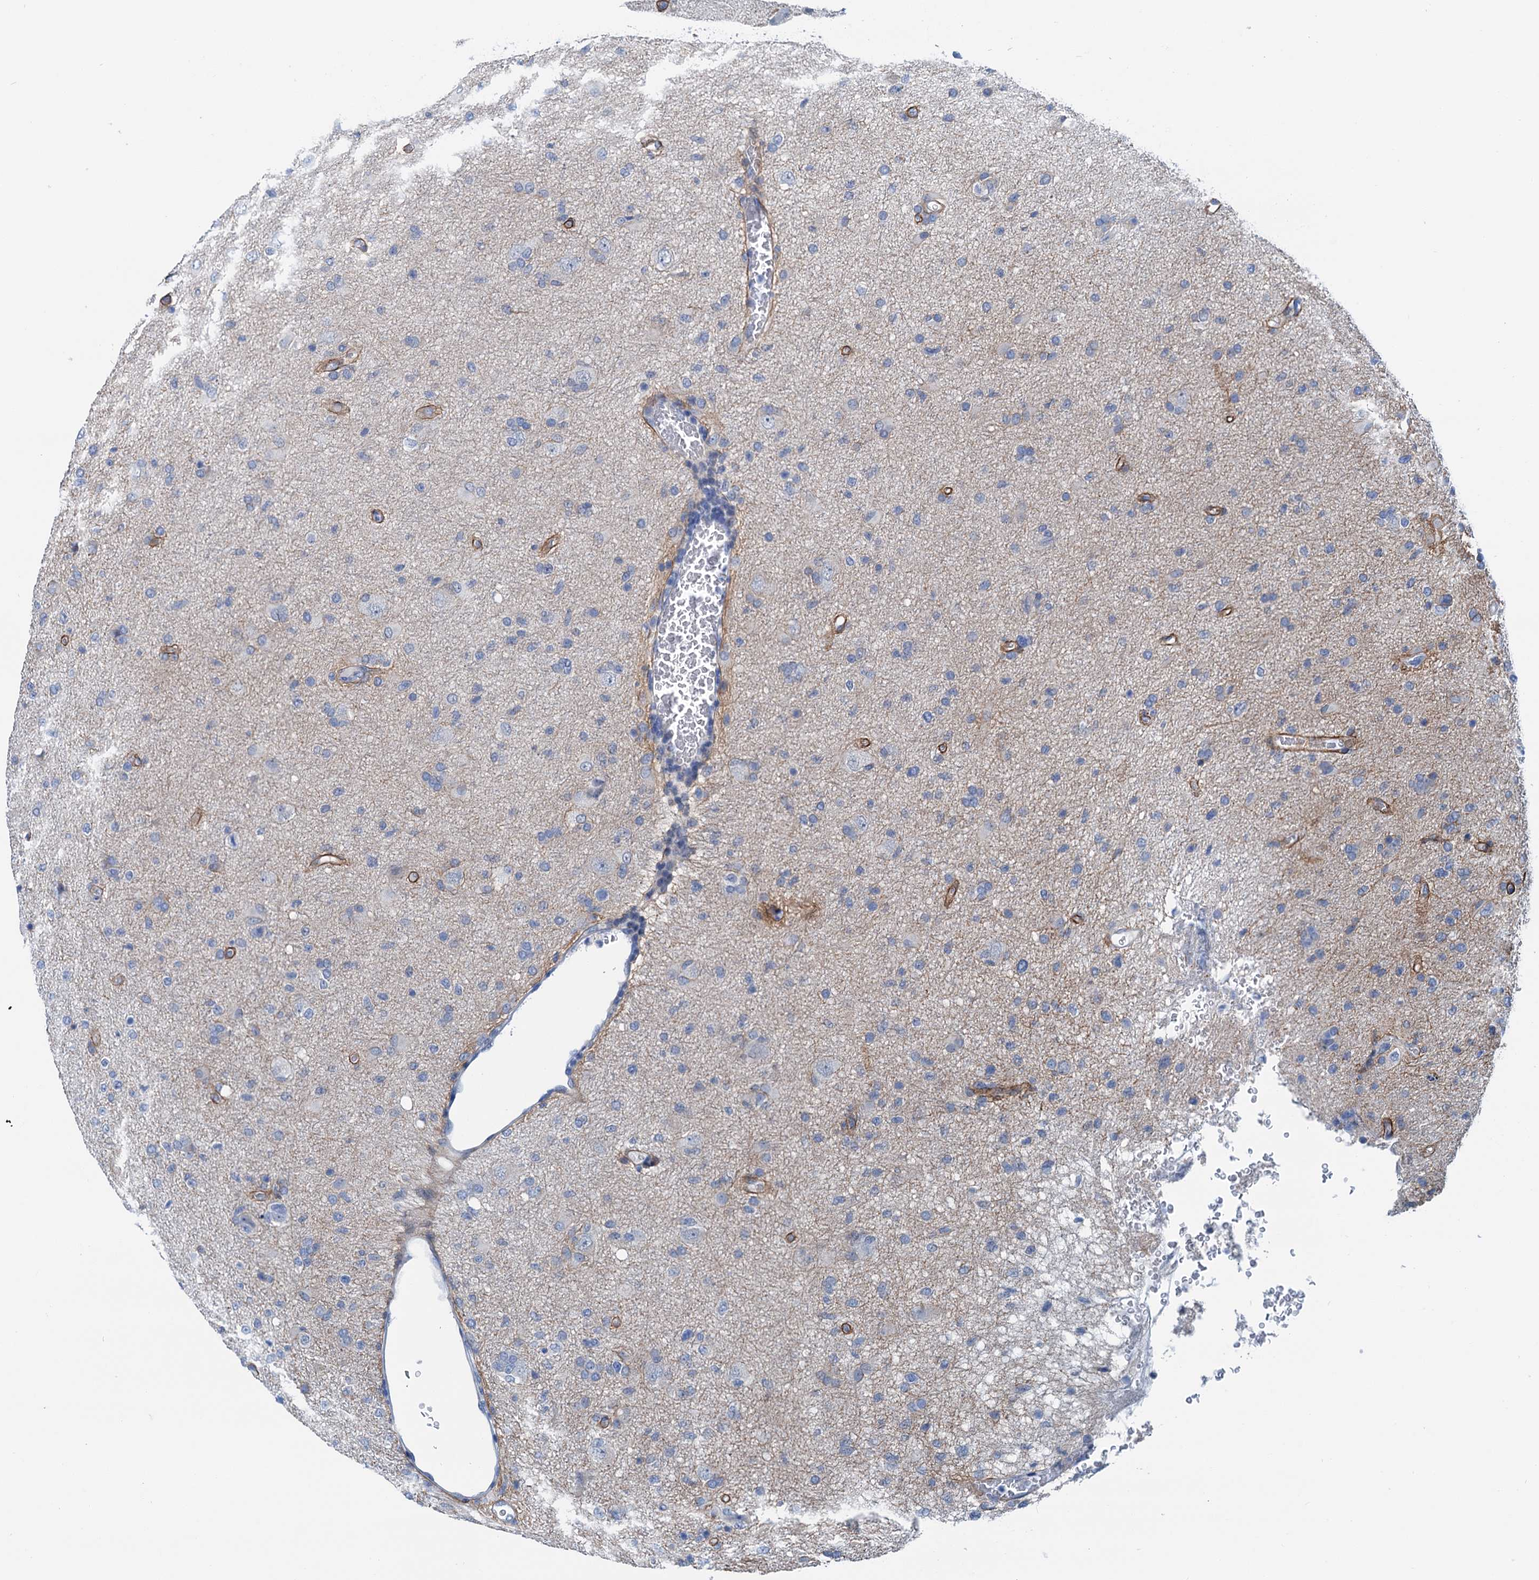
{"staining": {"intensity": "negative", "quantity": "none", "location": "none"}, "tissue": "glioma", "cell_type": "Tumor cells", "image_type": "cancer", "snomed": [{"axis": "morphology", "description": "Glioma, malignant, High grade"}, {"axis": "topography", "description": "Brain"}], "caption": "DAB (3,3'-diaminobenzidine) immunohistochemical staining of high-grade glioma (malignant) displays no significant staining in tumor cells. Nuclei are stained in blue.", "gene": "ELAC1", "patient": {"sex": "female", "age": 57}}